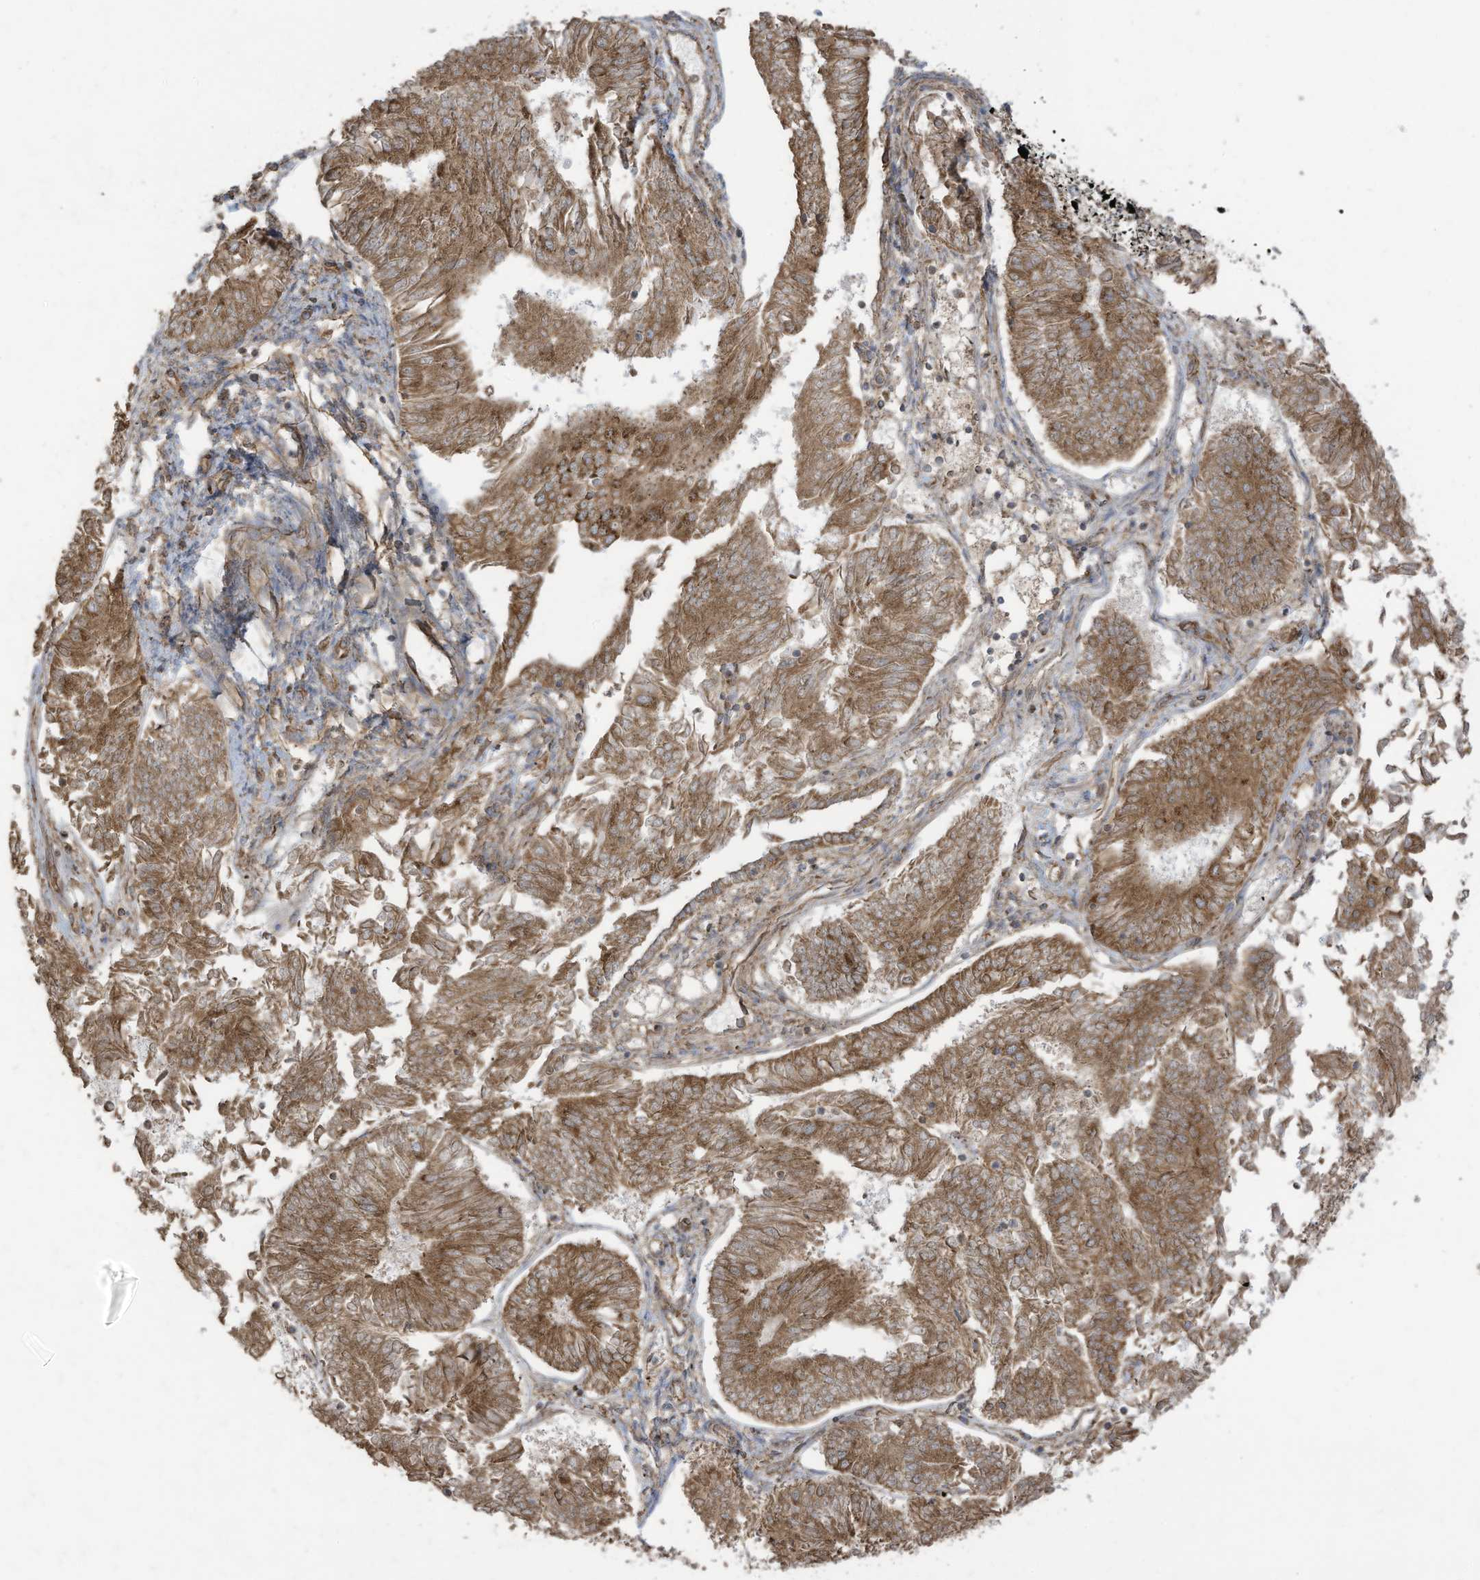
{"staining": {"intensity": "moderate", "quantity": ">75%", "location": "cytoplasmic/membranous"}, "tissue": "endometrial cancer", "cell_type": "Tumor cells", "image_type": "cancer", "snomed": [{"axis": "morphology", "description": "Adenocarcinoma, NOS"}, {"axis": "topography", "description": "Endometrium"}], "caption": "Endometrial cancer stained with a brown dye displays moderate cytoplasmic/membranous positive positivity in approximately >75% of tumor cells.", "gene": "CGAS", "patient": {"sex": "female", "age": 58}}